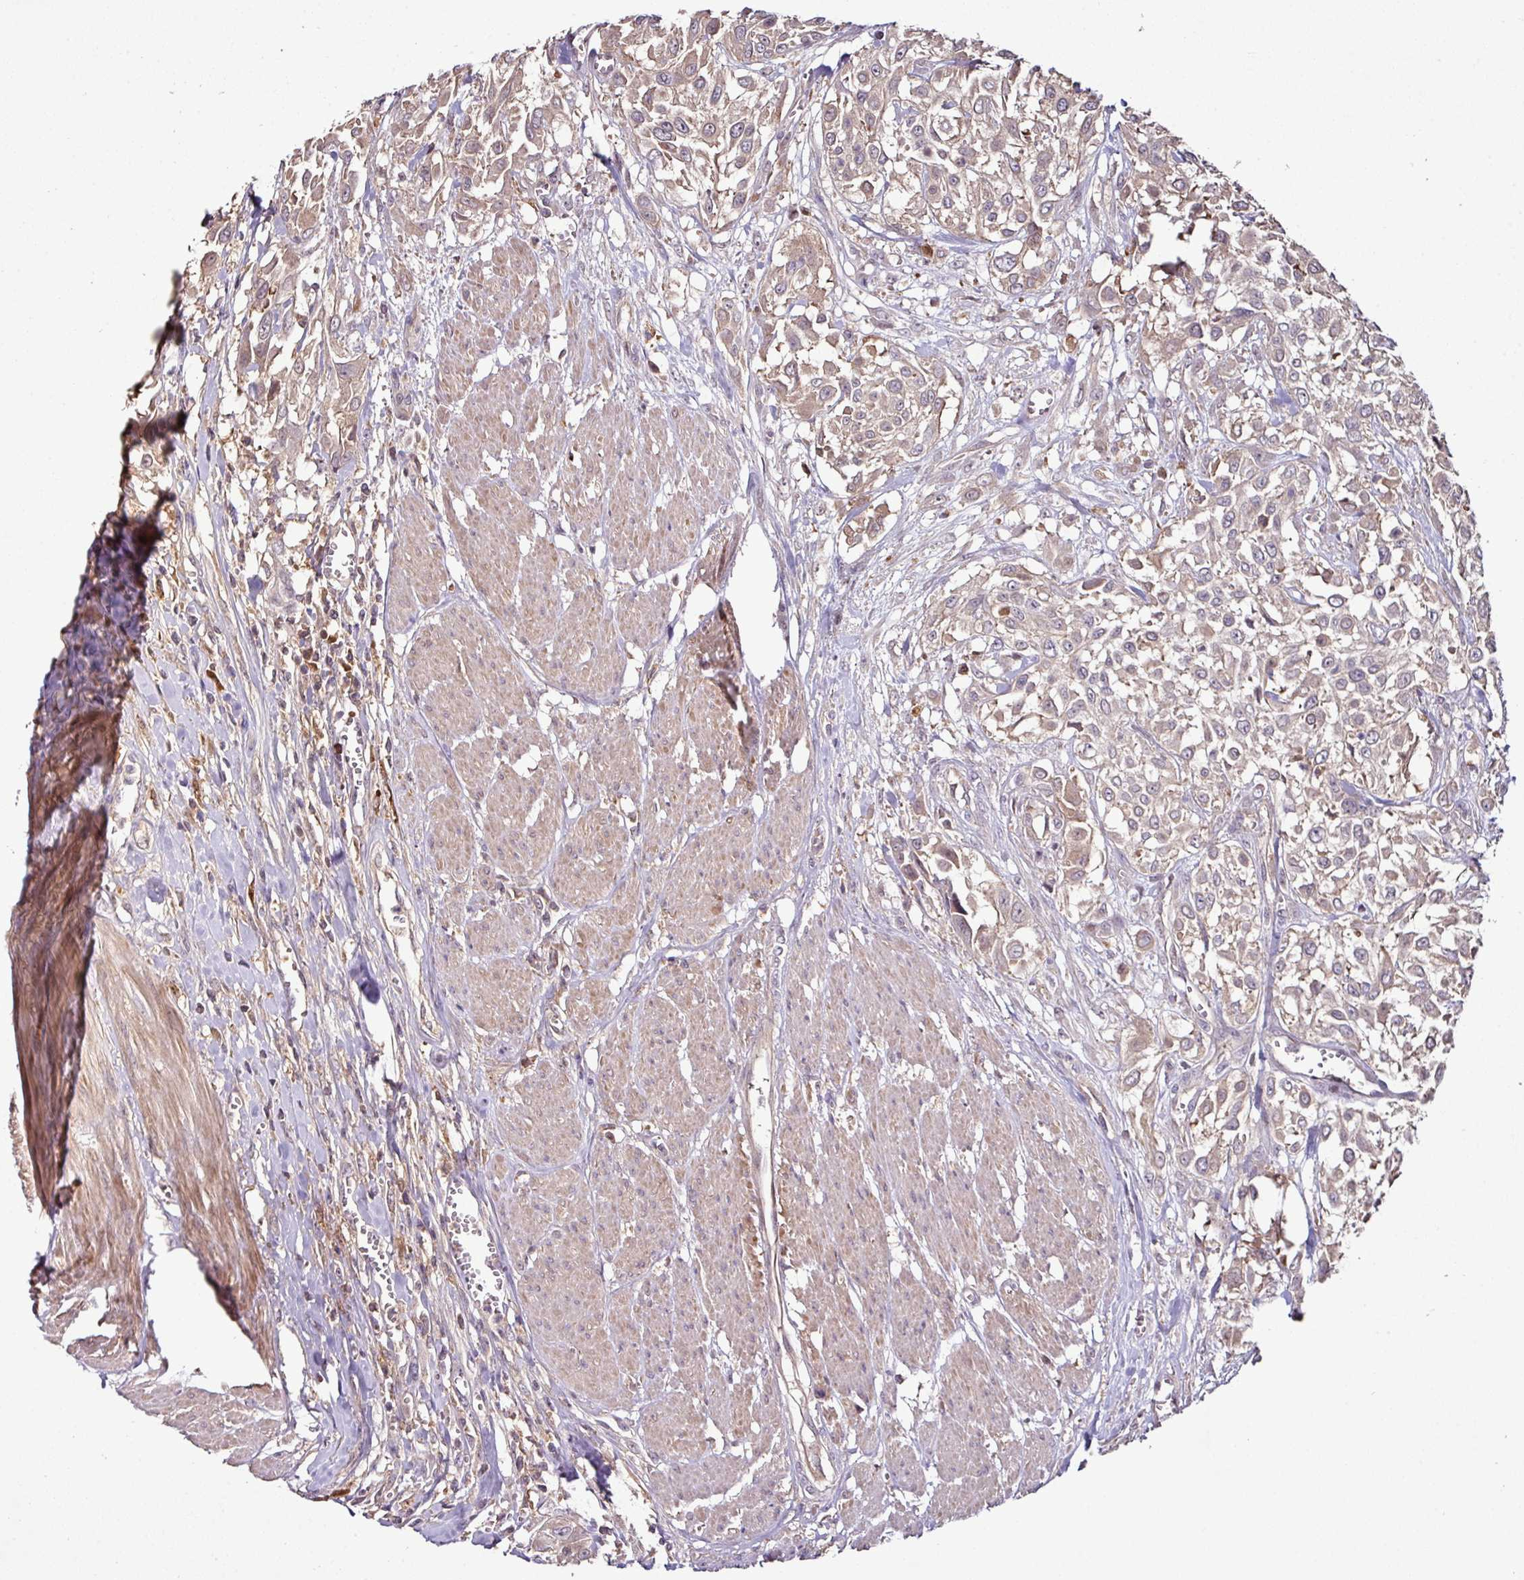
{"staining": {"intensity": "weak", "quantity": ">75%", "location": "cytoplasmic/membranous"}, "tissue": "urothelial cancer", "cell_type": "Tumor cells", "image_type": "cancer", "snomed": [{"axis": "morphology", "description": "Urothelial carcinoma, High grade"}, {"axis": "topography", "description": "Urinary bladder"}], "caption": "Protein expression analysis of human urothelial cancer reveals weak cytoplasmic/membranous staining in about >75% of tumor cells. (IHC, brightfield microscopy, high magnification).", "gene": "GNPDA1", "patient": {"sex": "male", "age": 57}}